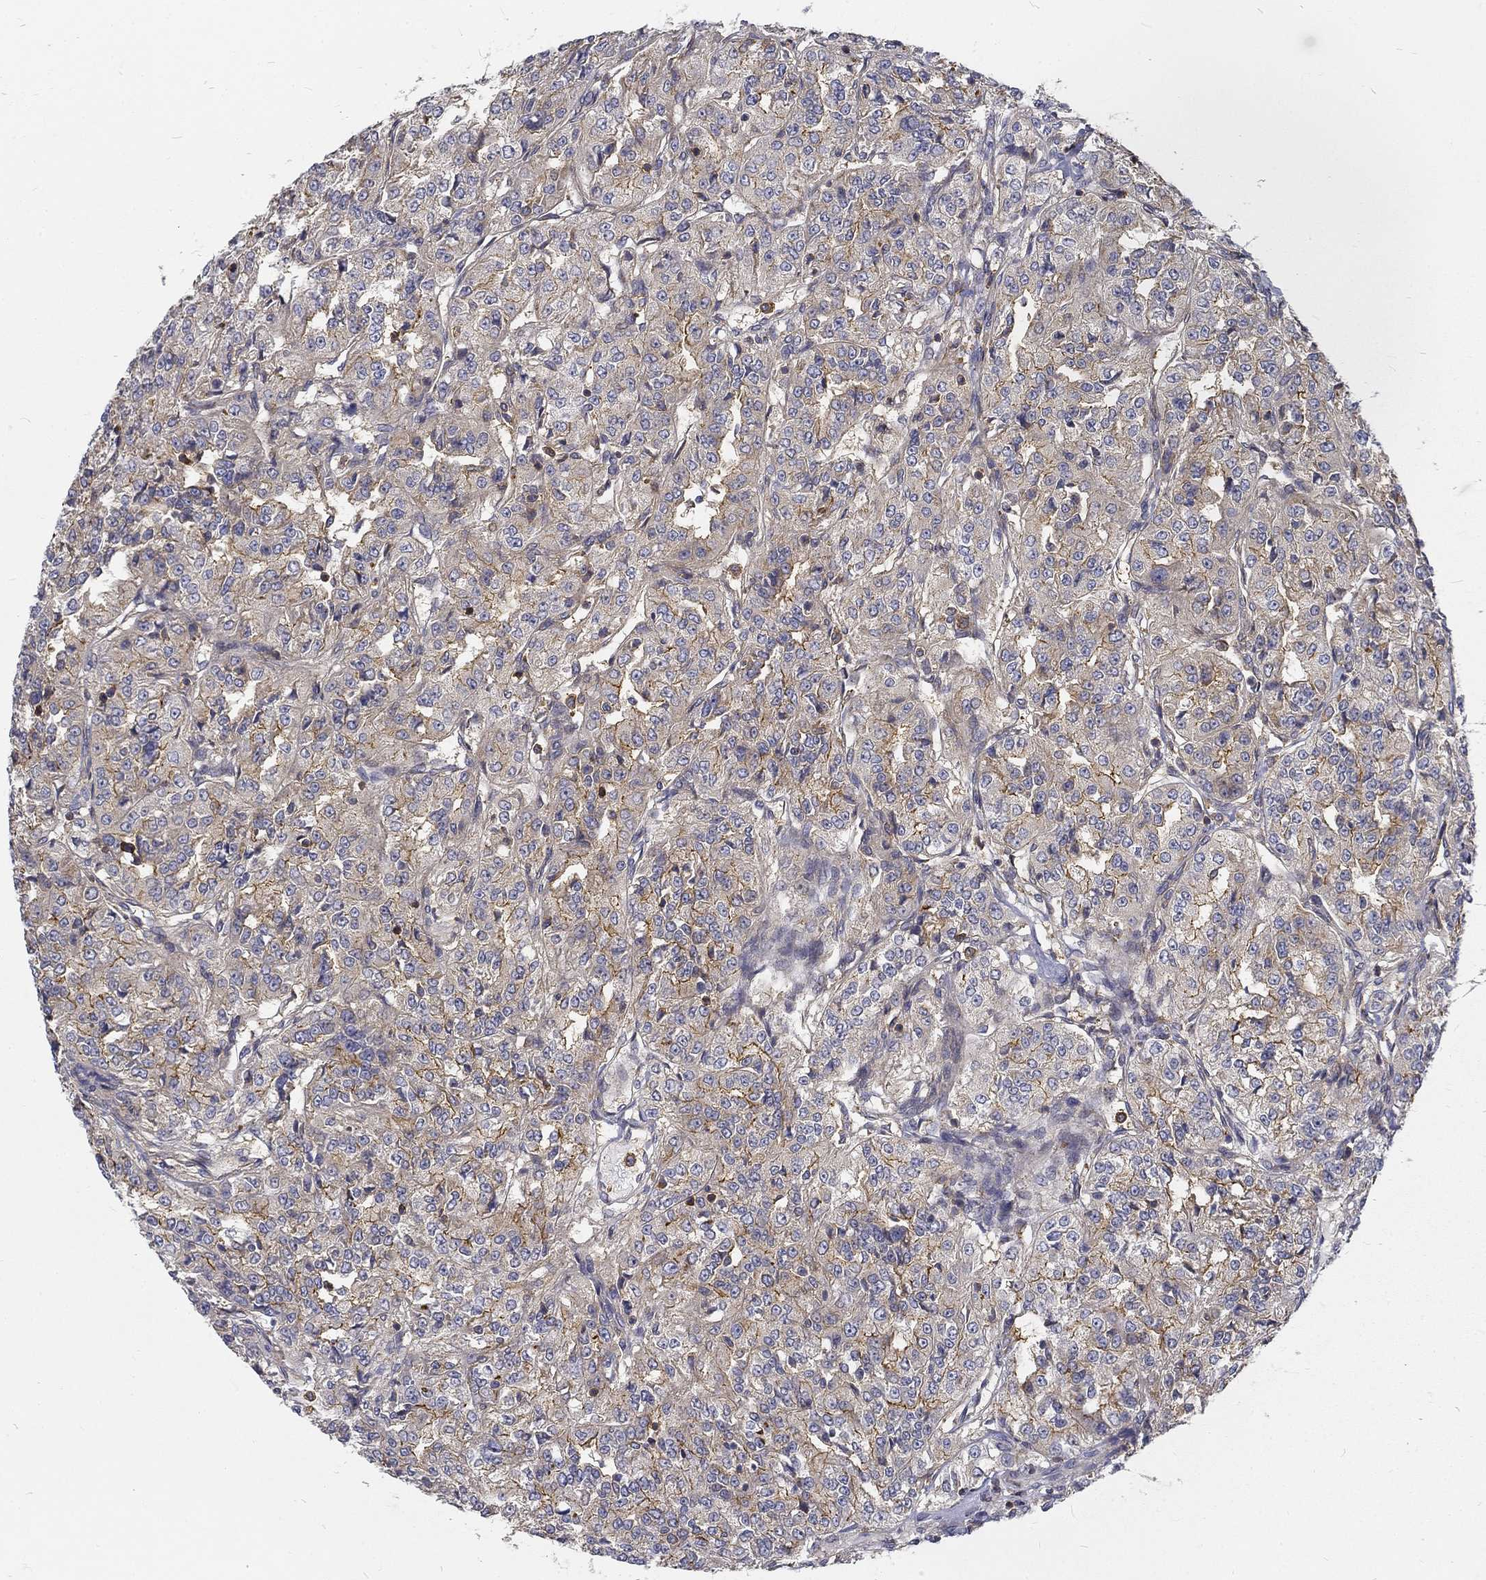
{"staining": {"intensity": "moderate", "quantity": "<25%", "location": "cytoplasmic/membranous"}, "tissue": "renal cancer", "cell_type": "Tumor cells", "image_type": "cancer", "snomed": [{"axis": "morphology", "description": "Adenocarcinoma, NOS"}, {"axis": "topography", "description": "Kidney"}], "caption": "Protein expression analysis of human adenocarcinoma (renal) reveals moderate cytoplasmic/membranous staining in approximately <25% of tumor cells. The staining is performed using DAB (3,3'-diaminobenzidine) brown chromogen to label protein expression. The nuclei are counter-stained blue using hematoxylin.", "gene": "MTMR11", "patient": {"sex": "female", "age": 63}}